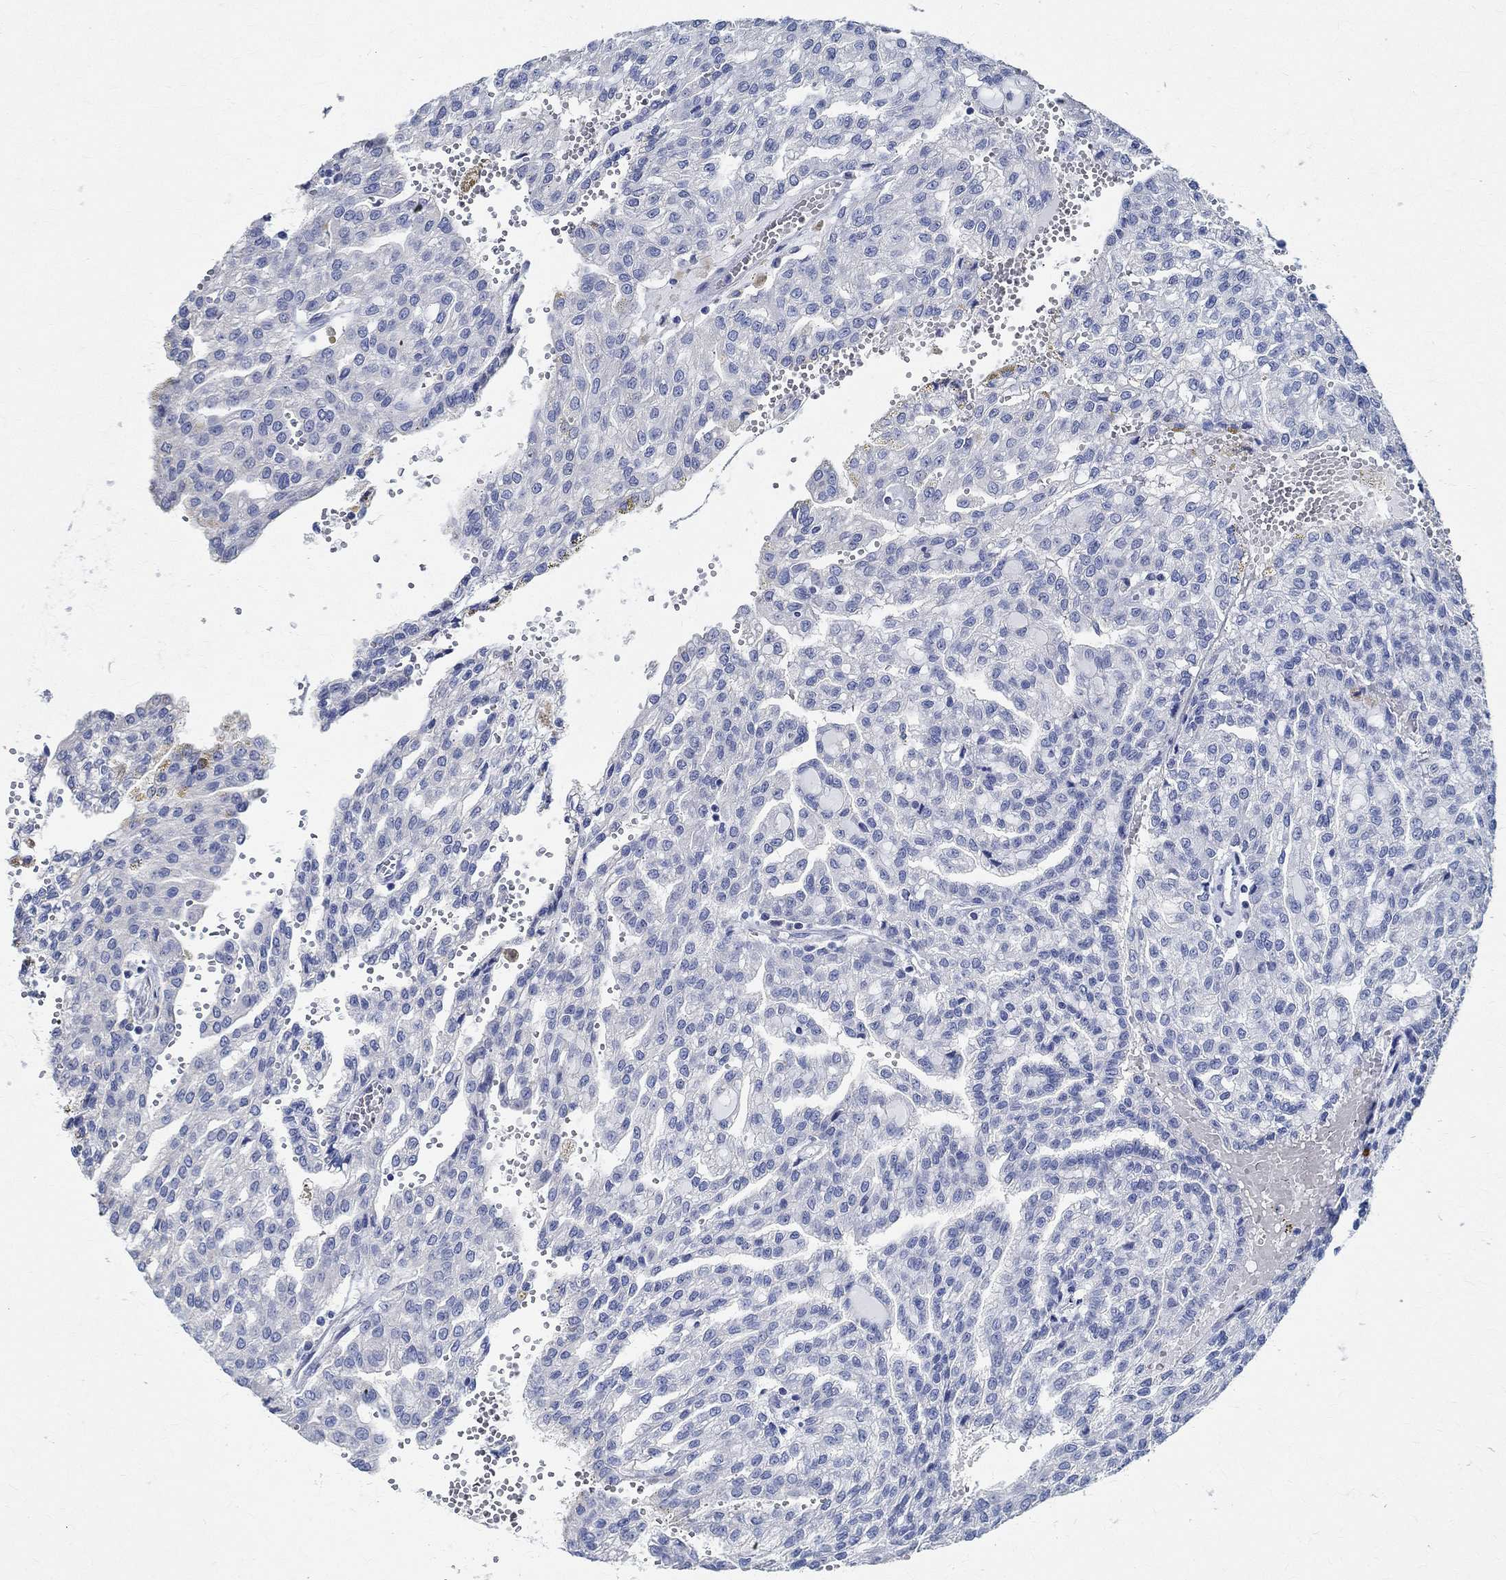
{"staining": {"intensity": "negative", "quantity": "none", "location": "none"}, "tissue": "renal cancer", "cell_type": "Tumor cells", "image_type": "cancer", "snomed": [{"axis": "morphology", "description": "Adenocarcinoma, NOS"}, {"axis": "topography", "description": "Kidney"}], "caption": "IHC micrograph of renal cancer stained for a protein (brown), which shows no staining in tumor cells.", "gene": "PRX", "patient": {"sex": "male", "age": 63}}